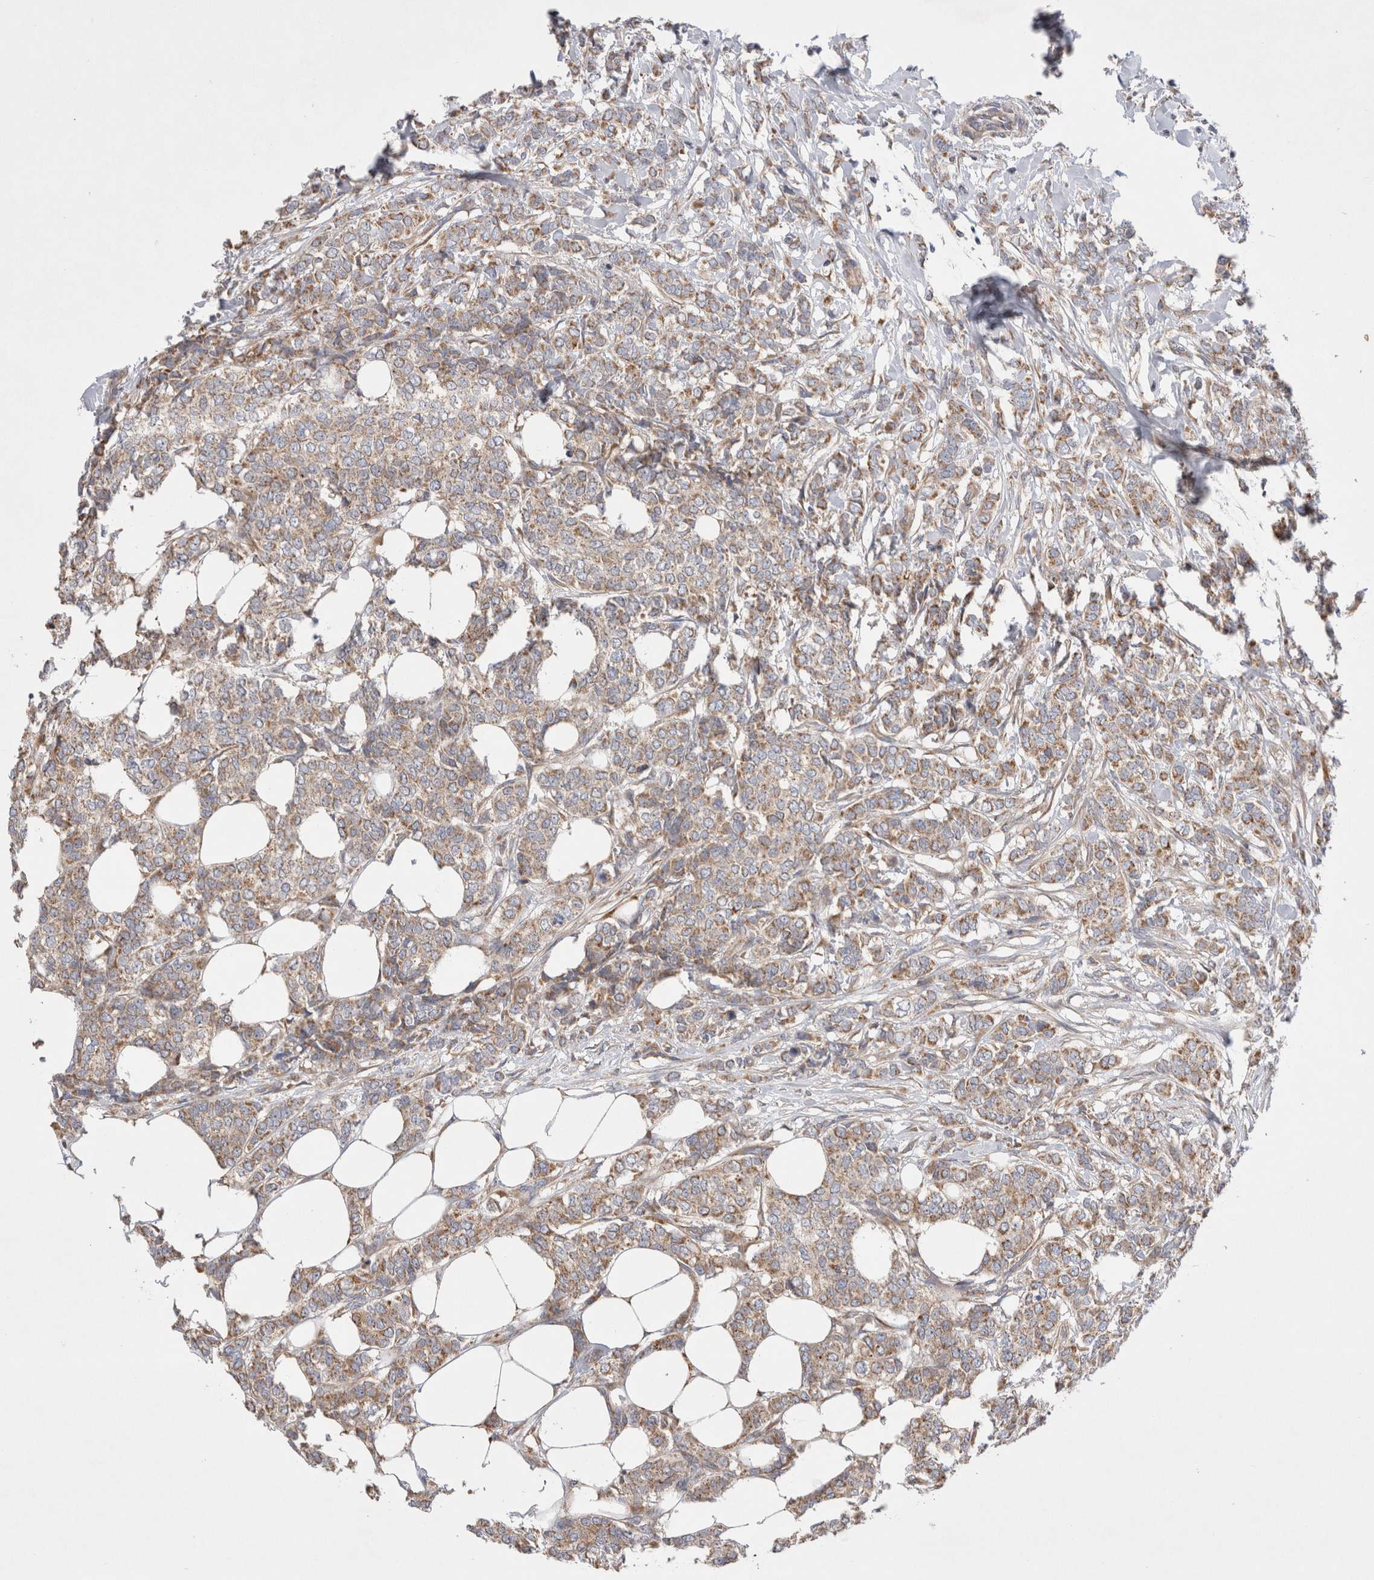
{"staining": {"intensity": "moderate", "quantity": ">75%", "location": "cytoplasmic/membranous"}, "tissue": "breast cancer", "cell_type": "Tumor cells", "image_type": "cancer", "snomed": [{"axis": "morphology", "description": "Lobular carcinoma"}, {"axis": "topography", "description": "Skin"}, {"axis": "topography", "description": "Breast"}], "caption": "Human breast lobular carcinoma stained for a protein (brown) shows moderate cytoplasmic/membranous positive positivity in about >75% of tumor cells.", "gene": "TBC1D16", "patient": {"sex": "female", "age": 46}}